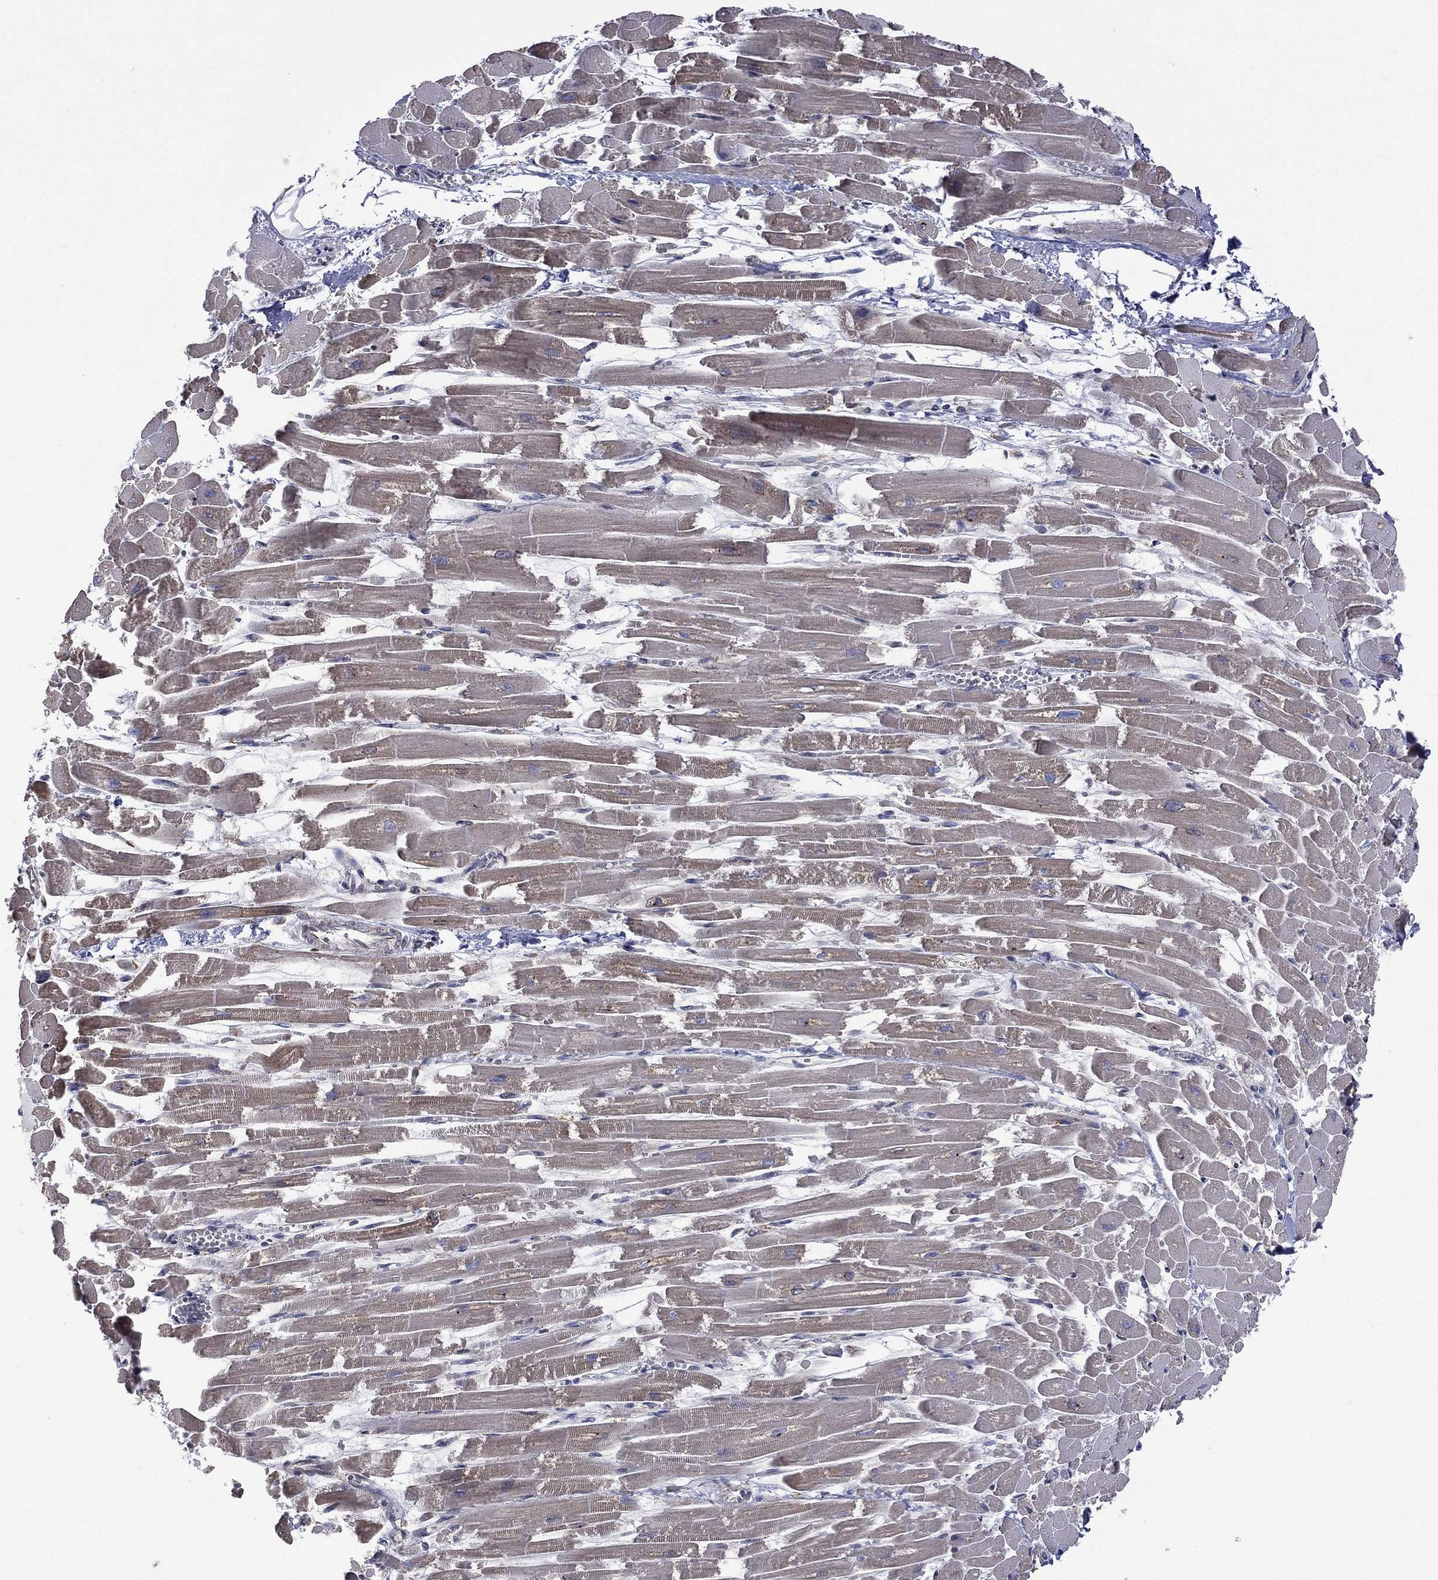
{"staining": {"intensity": "weak", "quantity": "<25%", "location": "cytoplasmic/membranous"}, "tissue": "heart muscle", "cell_type": "Cardiomyocytes", "image_type": "normal", "snomed": [{"axis": "morphology", "description": "Normal tissue, NOS"}, {"axis": "topography", "description": "Heart"}], "caption": "Immunohistochemistry of normal human heart muscle displays no positivity in cardiomyocytes. The staining was performed using DAB to visualize the protein expression in brown, while the nuclei were stained in blue with hematoxylin (Magnification: 20x).", "gene": "C20orf96", "patient": {"sex": "female", "age": 52}}